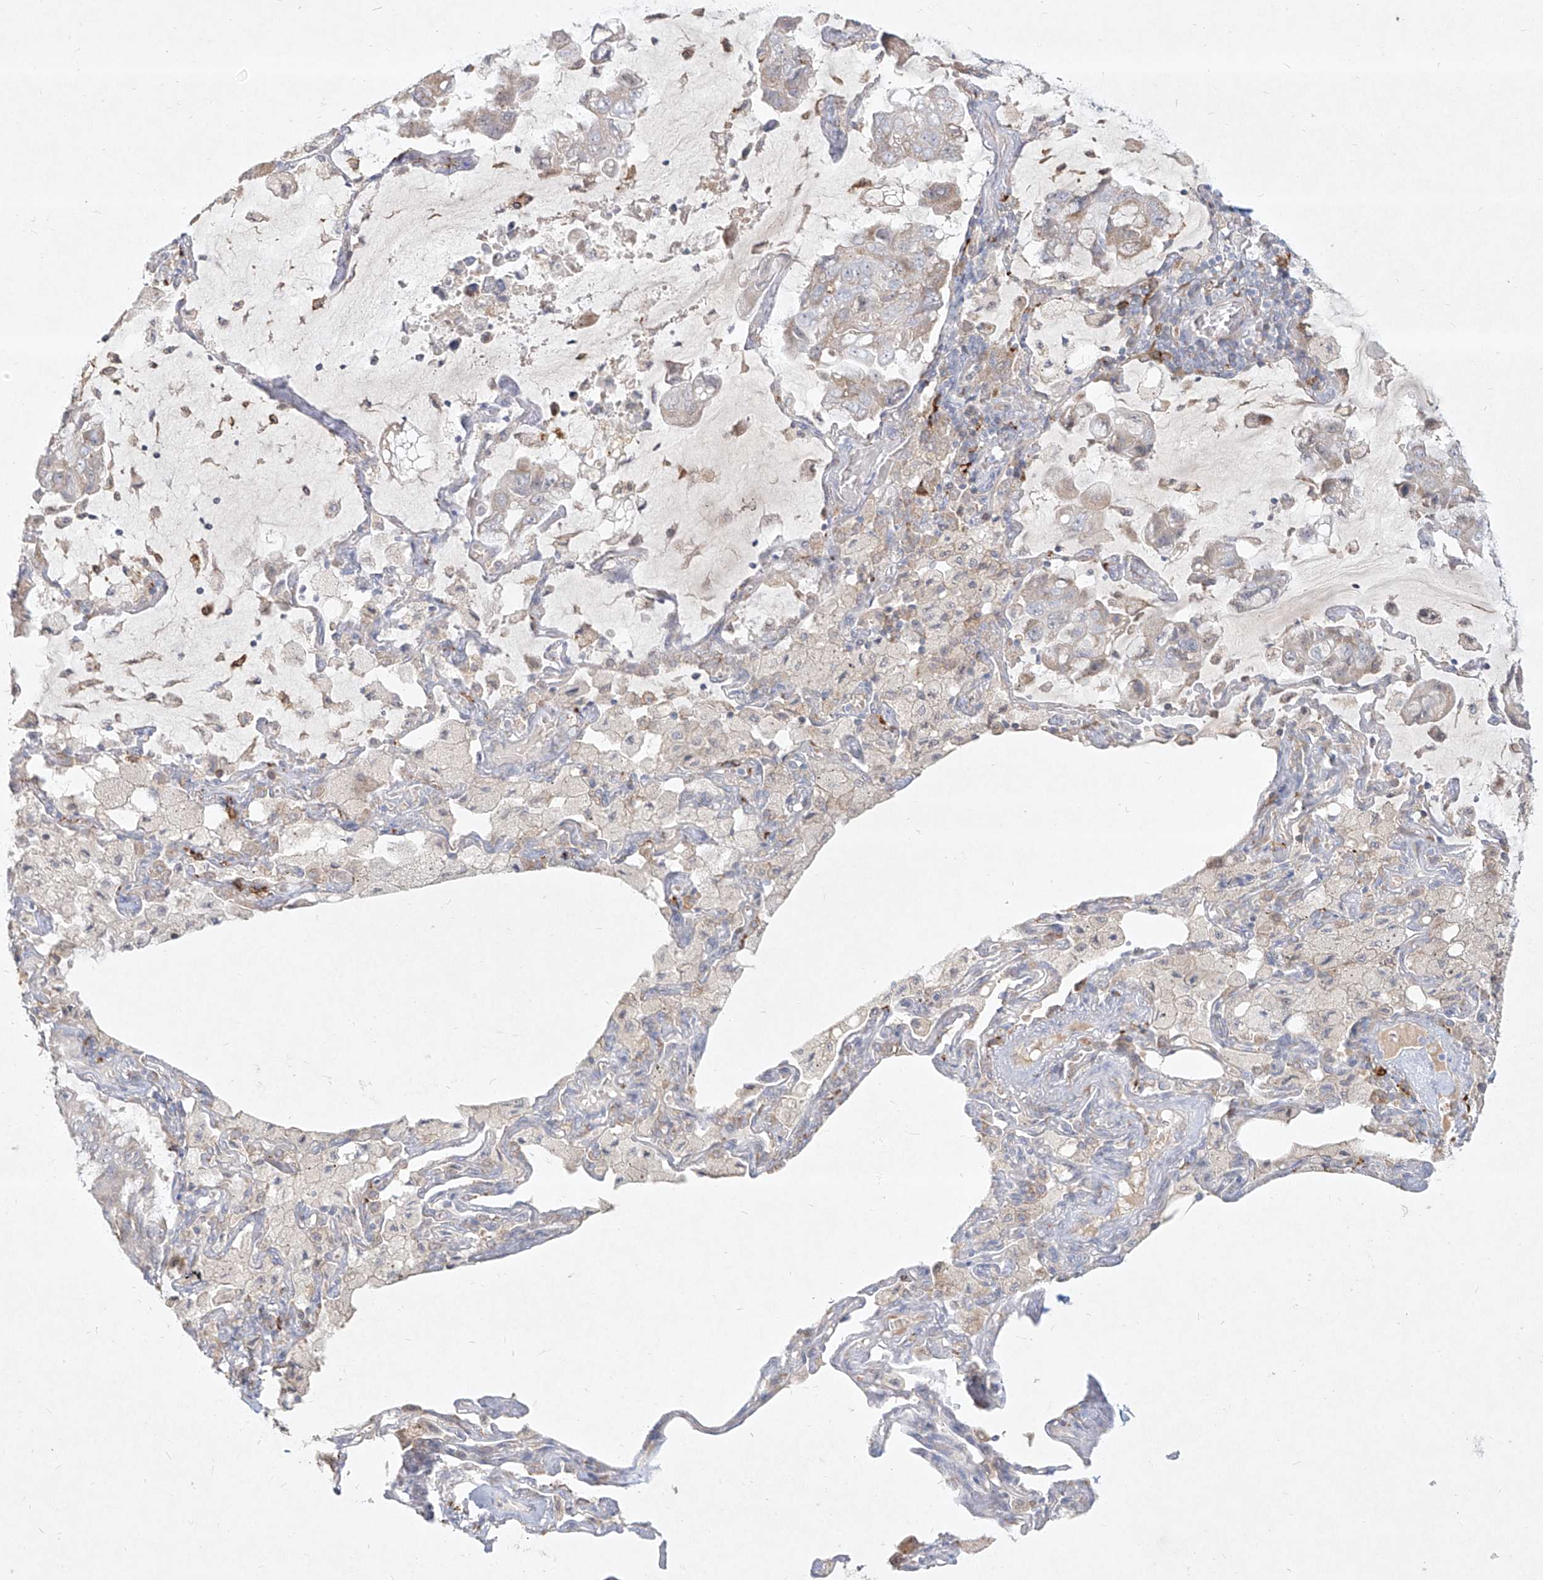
{"staining": {"intensity": "negative", "quantity": "none", "location": "none"}, "tissue": "lung cancer", "cell_type": "Tumor cells", "image_type": "cancer", "snomed": [{"axis": "morphology", "description": "Adenocarcinoma, NOS"}, {"axis": "topography", "description": "Lung"}], "caption": "Protein analysis of lung cancer reveals no significant positivity in tumor cells.", "gene": "CD209", "patient": {"sex": "male", "age": 64}}